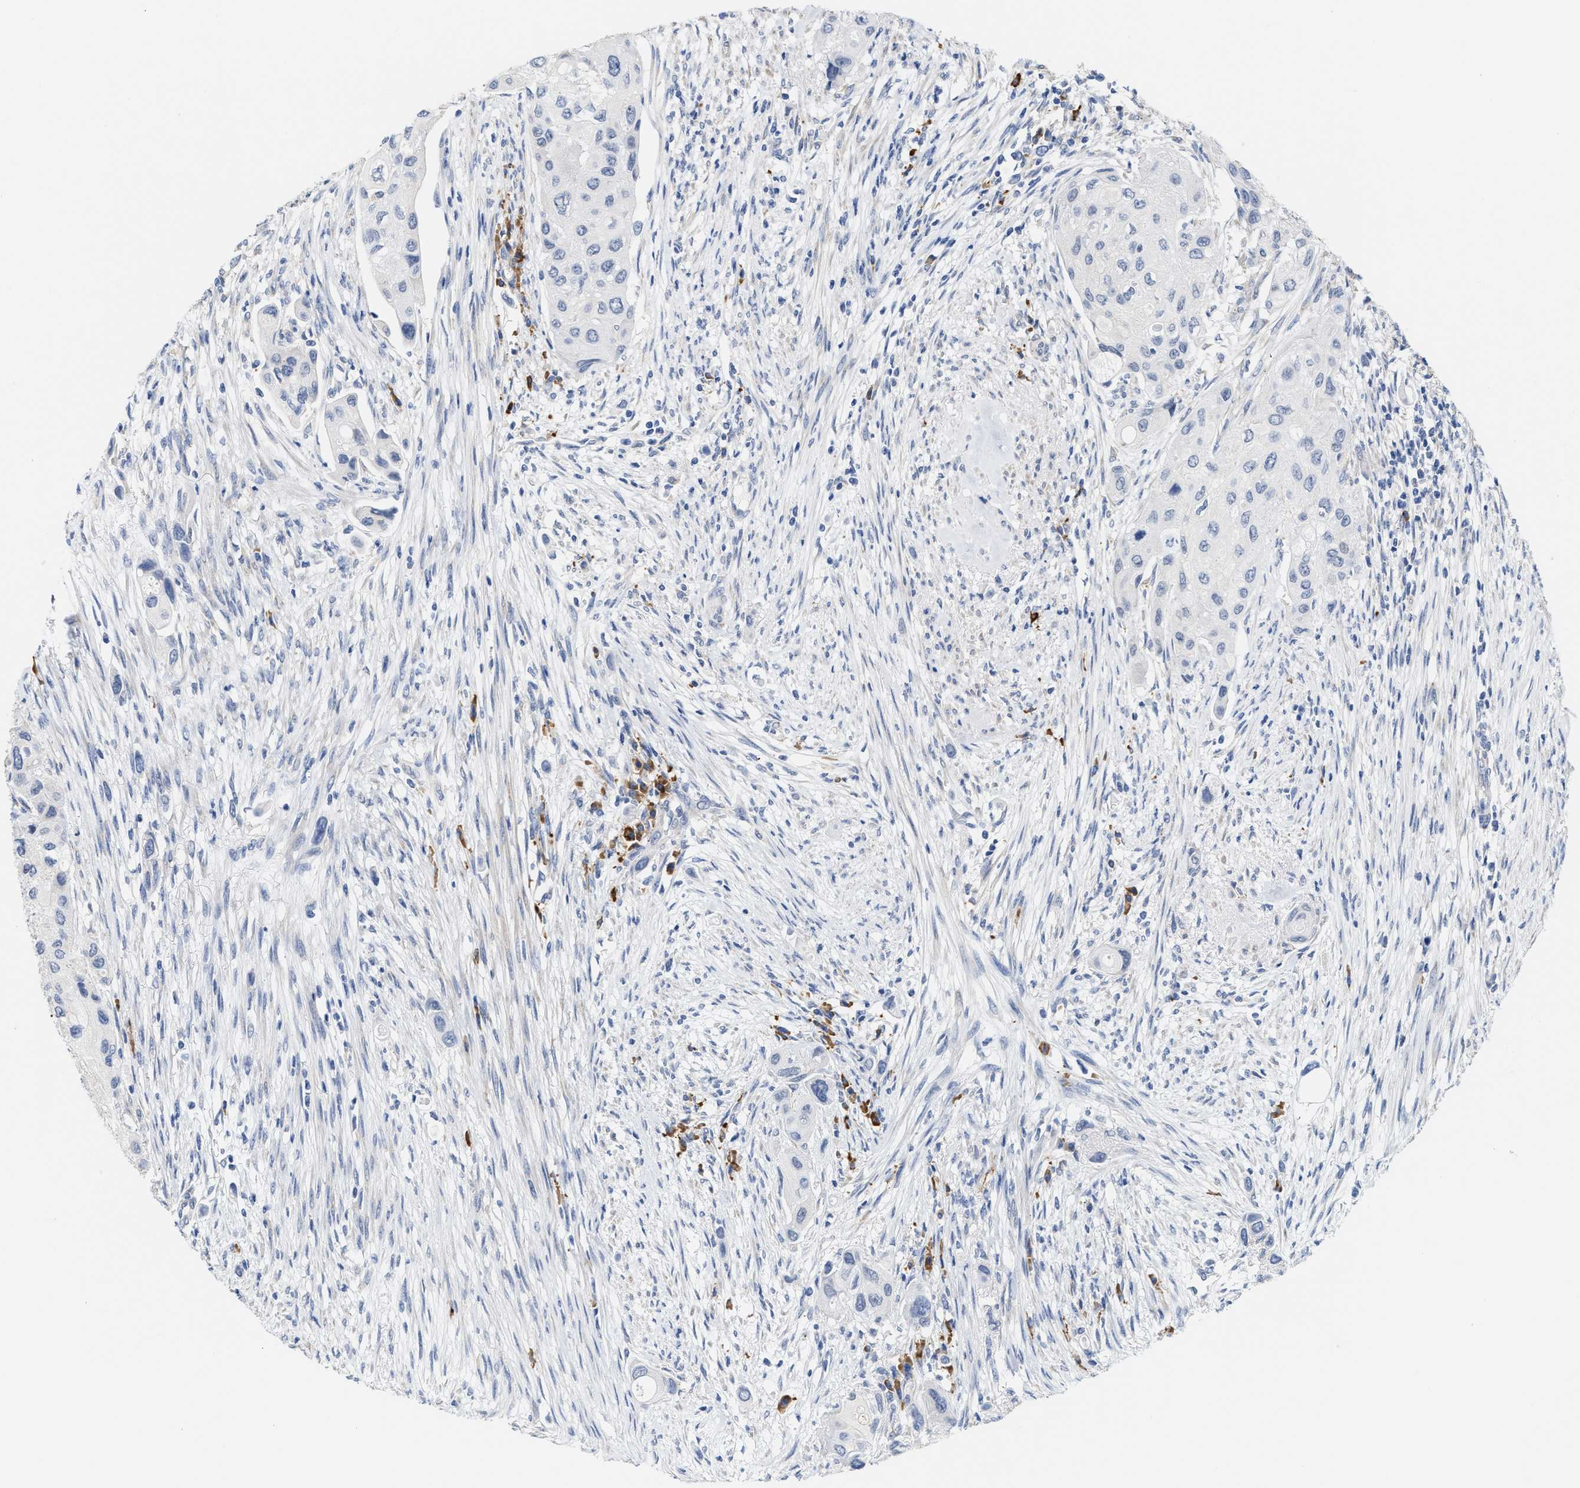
{"staining": {"intensity": "negative", "quantity": "none", "location": "none"}, "tissue": "urothelial cancer", "cell_type": "Tumor cells", "image_type": "cancer", "snomed": [{"axis": "morphology", "description": "Urothelial carcinoma, High grade"}, {"axis": "topography", "description": "Urinary bladder"}], "caption": "Immunohistochemistry (IHC) of high-grade urothelial carcinoma exhibits no expression in tumor cells. (IHC, brightfield microscopy, high magnification).", "gene": "RYR2", "patient": {"sex": "female", "age": 56}}